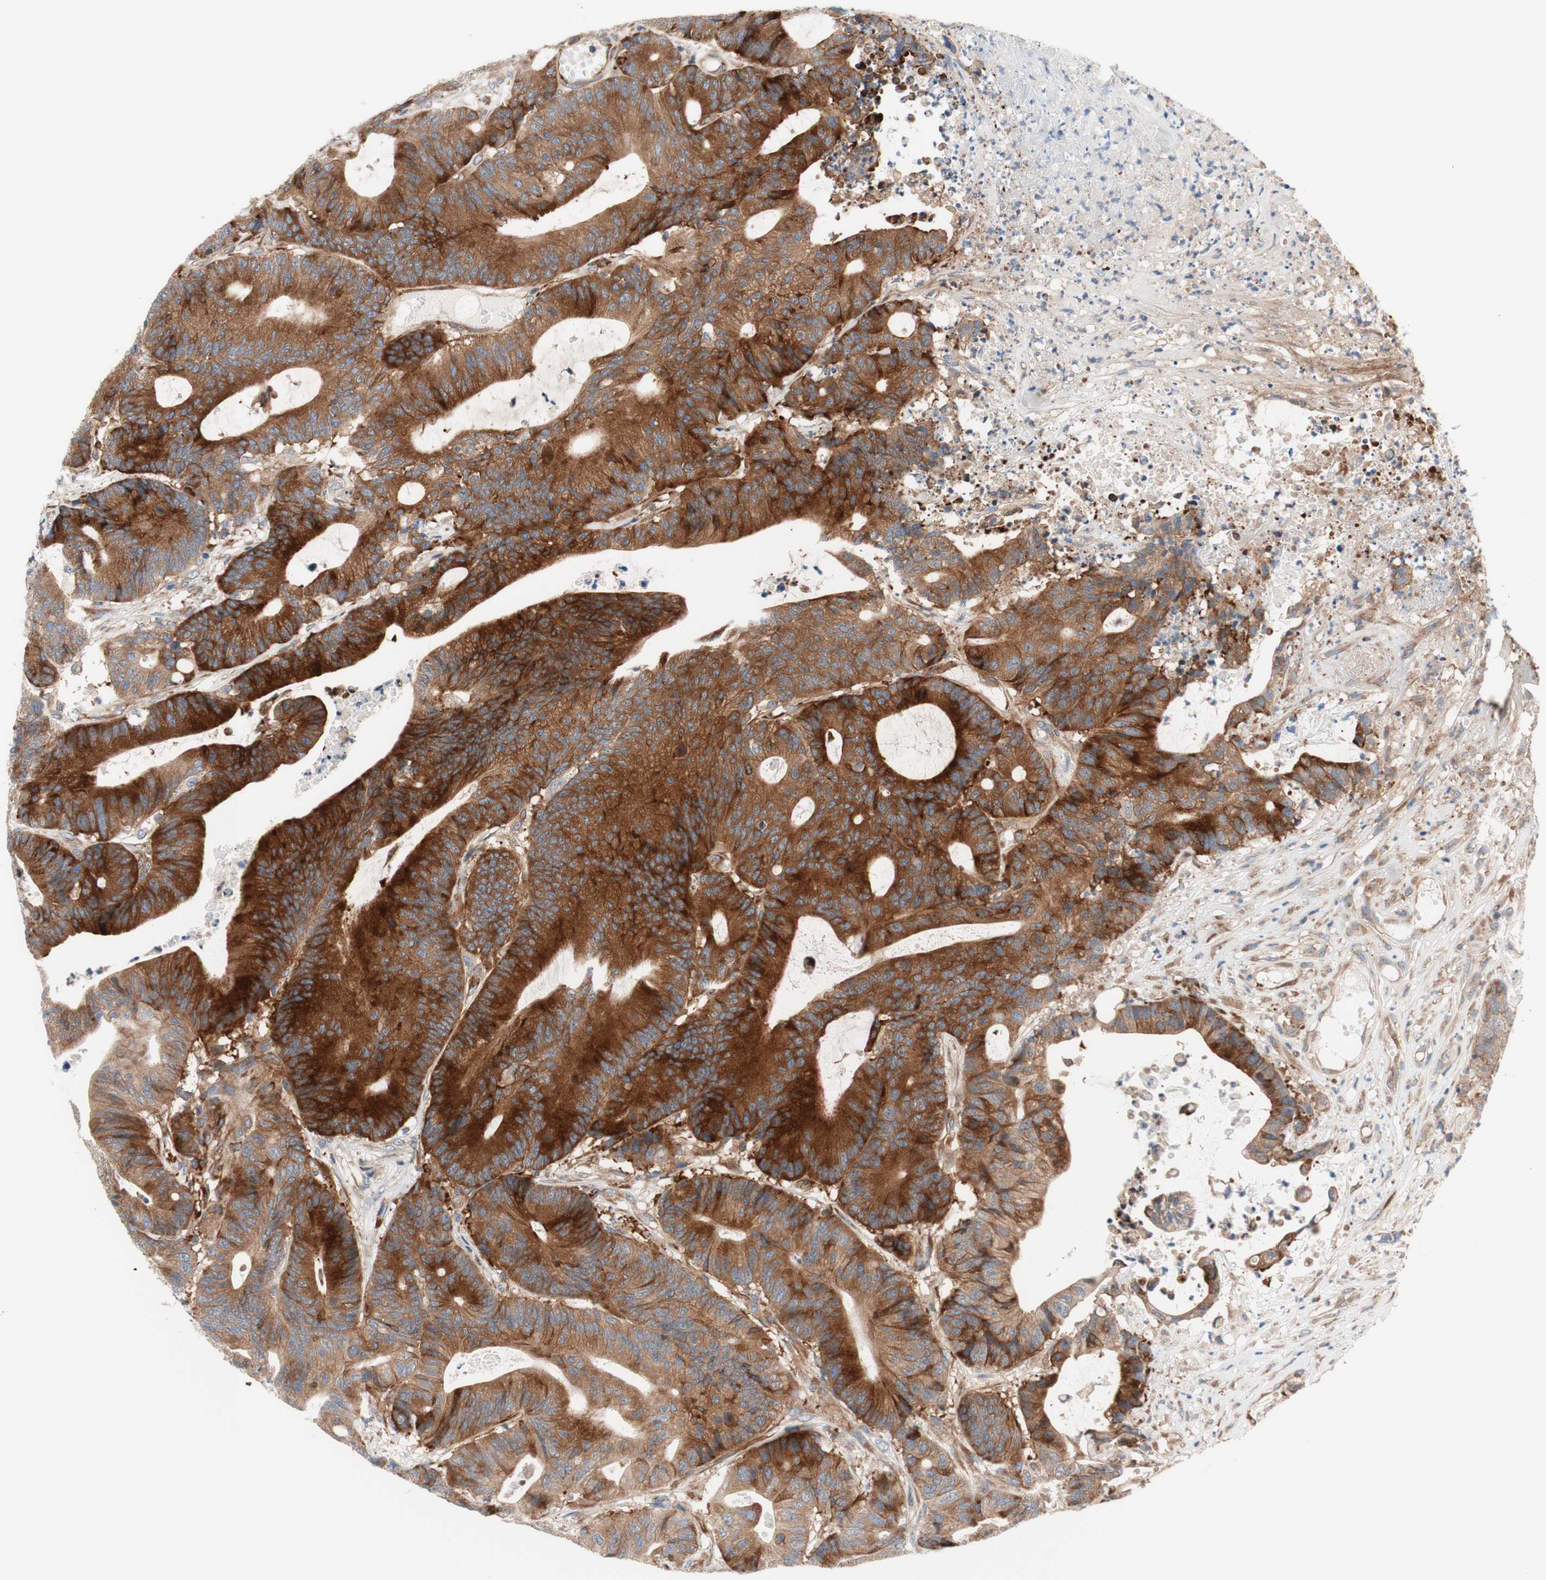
{"staining": {"intensity": "moderate", "quantity": ">75%", "location": "cytoplasmic/membranous"}, "tissue": "colorectal cancer", "cell_type": "Tumor cells", "image_type": "cancer", "snomed": [{"axis": "morphology", "description": "Adenocarcinoma, NOS"}, {"axis": "topography", "description": "Colon"}], "caption": "A histopathology image of human colorectal adenocarcinoma stained for a protein displays moderate cytoplasmic/membranous brown staining in tumor cells. Immunohistochemistry (ihc) stains the protein of interest in brown and the nuclei are stained blue.", "gene": "CCN4", "patient": {"sex": "female", "age": 84}}